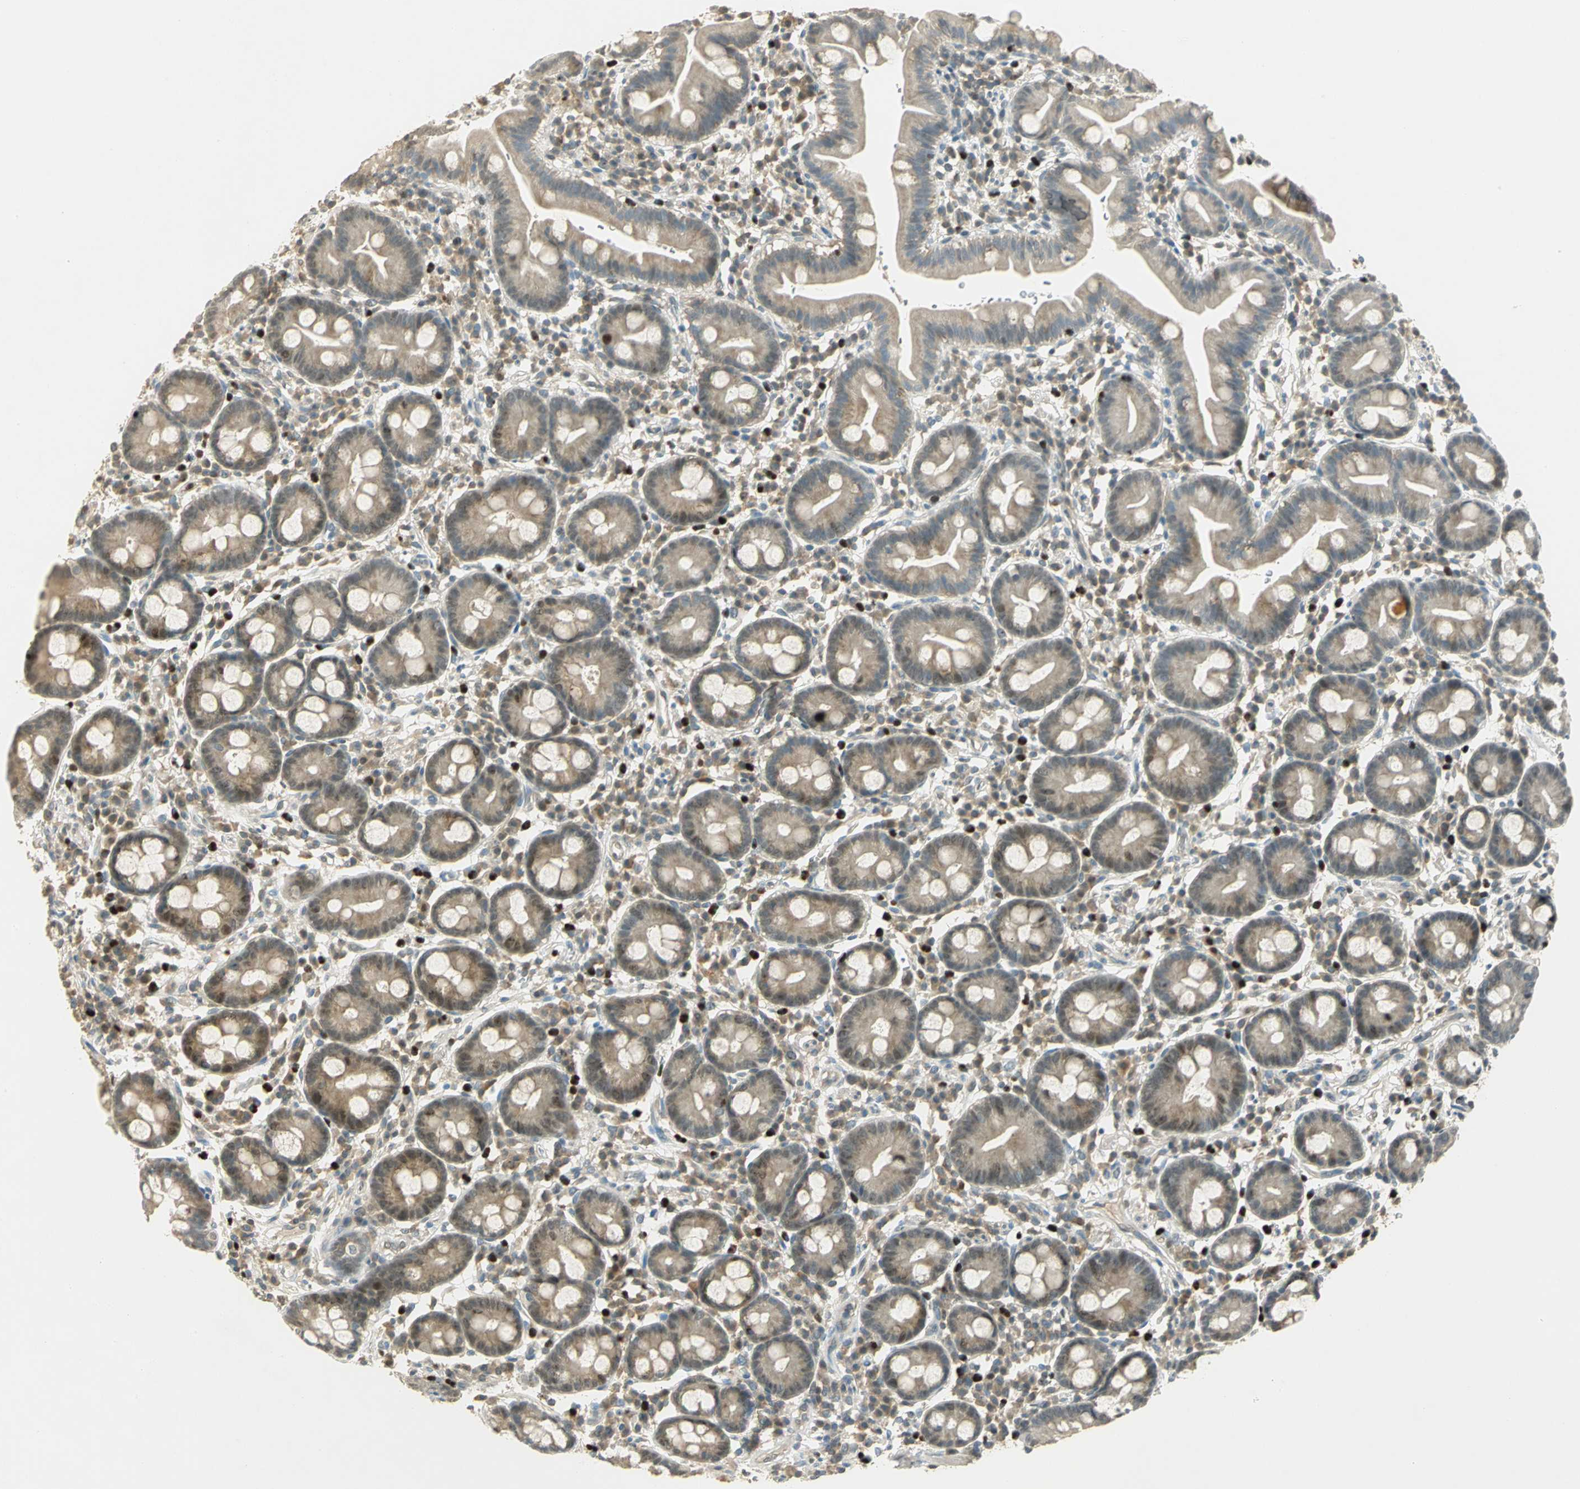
{"staining": {"intensity": "weak", "quantity": ">75%", "location": "cytoplasmic/membranous"}, "tissue": "duodenum", "cell_type": "Glandular cells", "image_type": "normal", "snomed": [{"axis": "morphology", "description": "Normal tissue, NOS"}, {"axis": "topography", "description": "Duodenum"}], "caption": "A micrograph of human duodenum stained for a protein exhibits weak cytoplasmic/membranous brown staining in glandular cells. (DAB (3,3'-diaminobenzidine) IHC, brown staining for protein, blue staining for nuclei).", "gene": "BIRC2", "patient": {"sex": "male", "age": 50}}